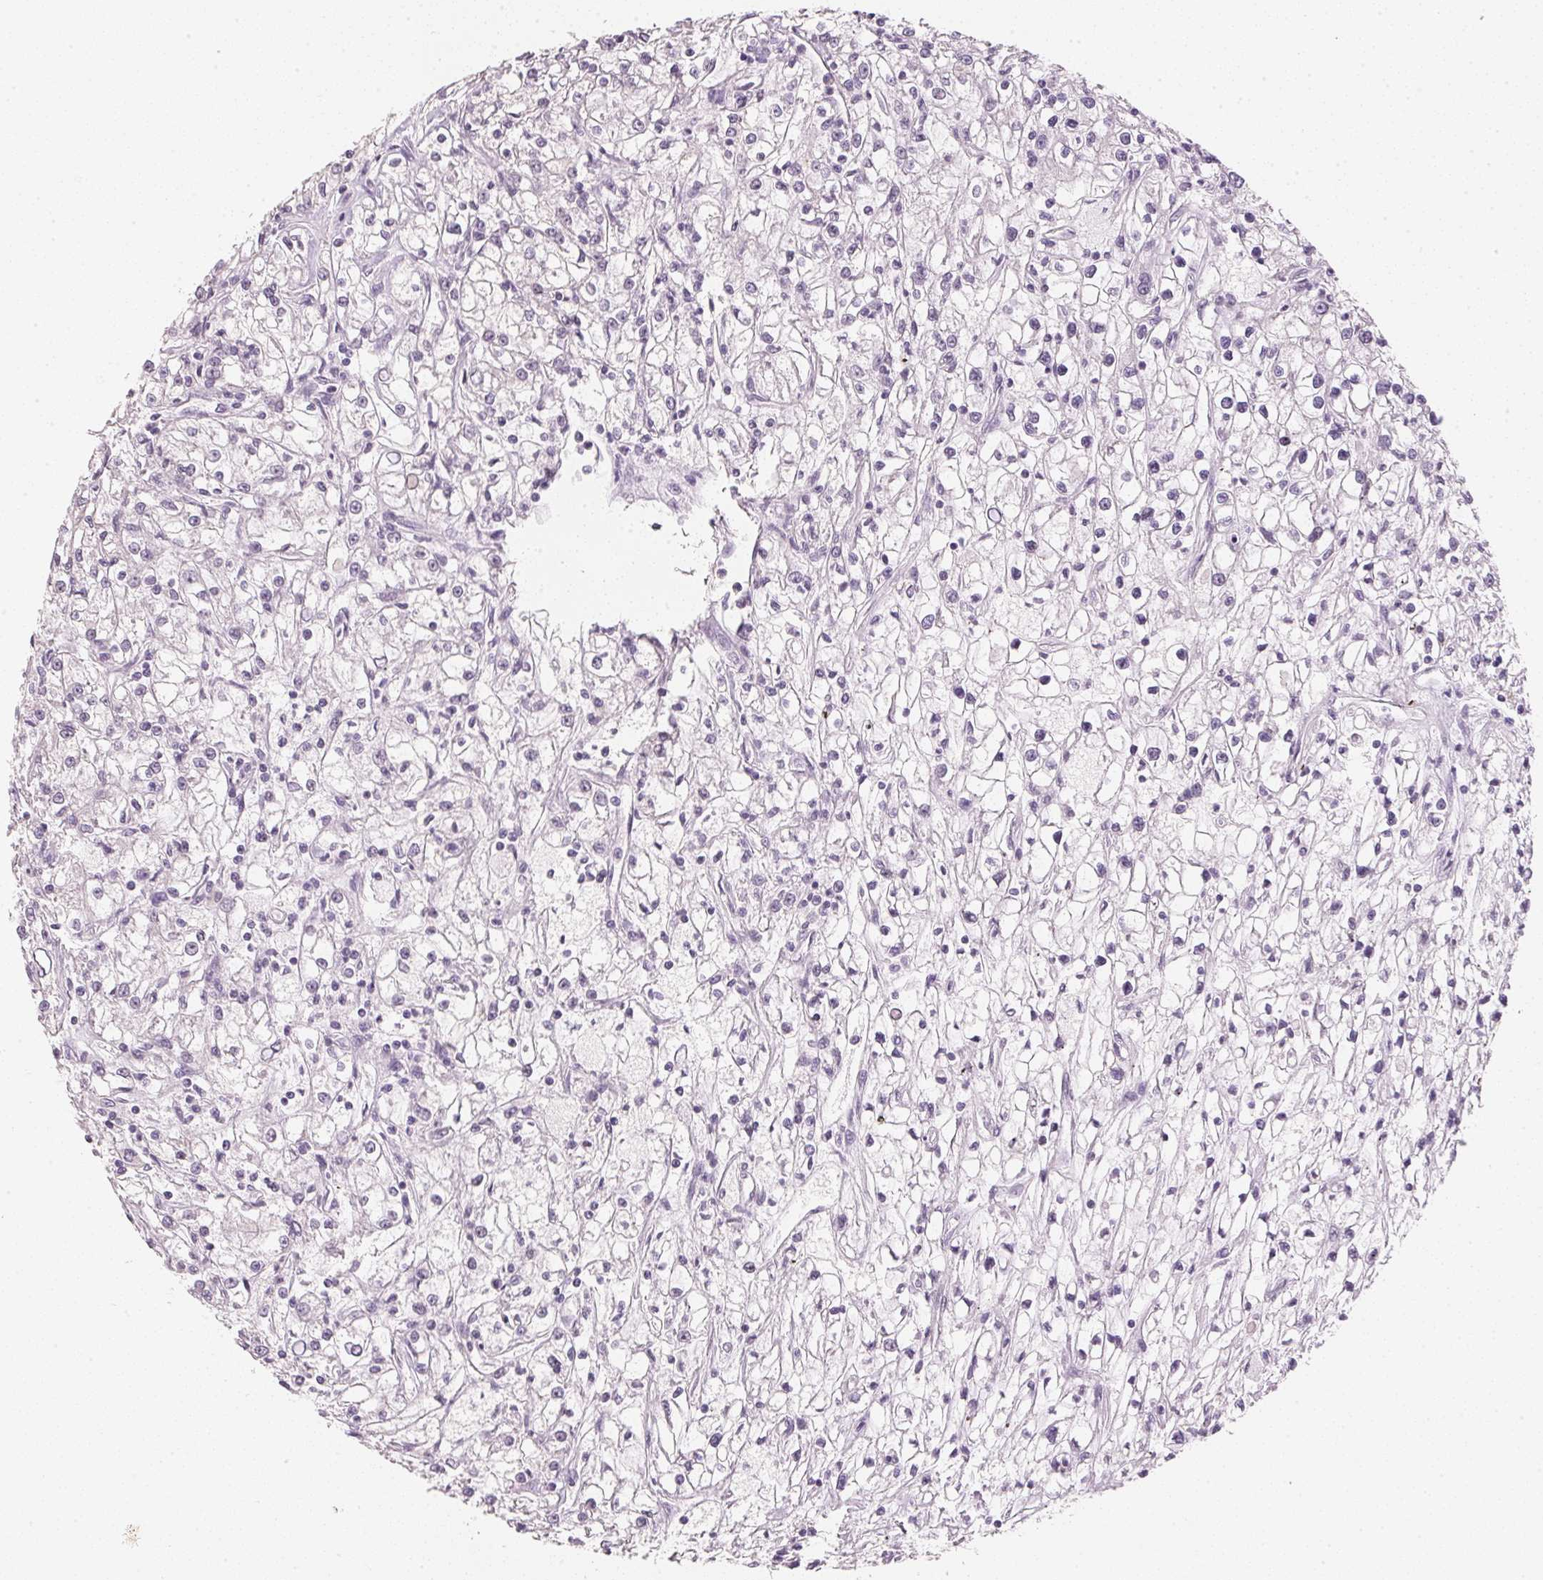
{"staining": {"intensity": "negative", "quantity": "none", "location": "none"}, "tissue": "renal cancer", "cell_type": "Tumor cells", "image_type": "cancer", "snomed": [{"axis": "morphology", "description": "Adenocarcinoma, NOS"}, {"axis": "topography", "description": "Kidney"}], "caption": "Protein analysis of renal cancer (adenocarcinoma) displays no significant expression in tumor cells.", "gene": "IGFBP1", "patient": {"sex": "female", "age": 59}}